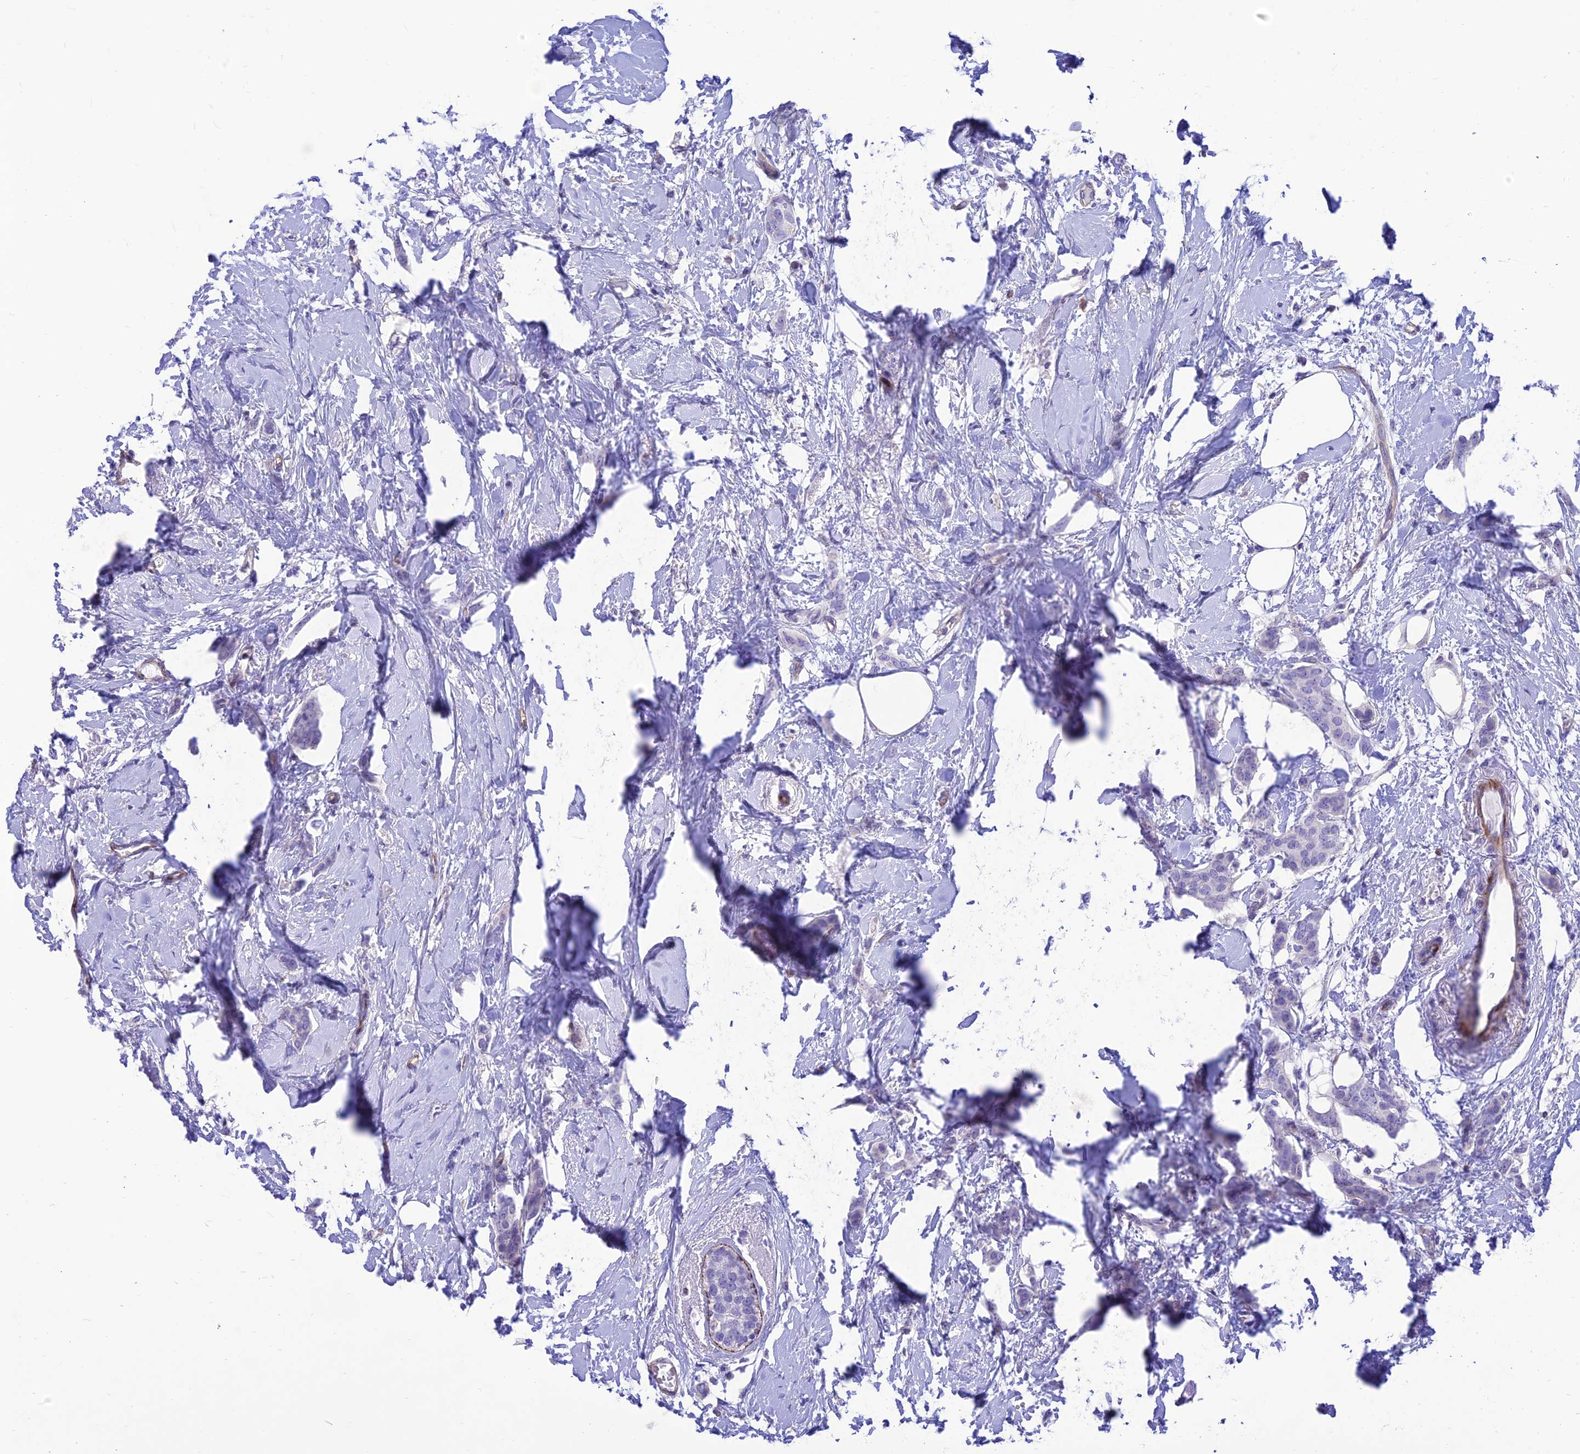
{"staining": {"intensity": "negative", "quantity": "none", "location": "none"}, "tissue": "breast cancer", "cell_type": "Tumor cells", "image_type": "cancer", "snomed": [{"axis": "morphology", "description": "Duct carcinoma"}, {"axis": "topography", "description": "Breast"}], "caption": "There is no significant staining in tumor cells of breast invasive ductal carcinoma.", "gene": "FAM186B", "patient": {"sex": "female", "age": 72}}